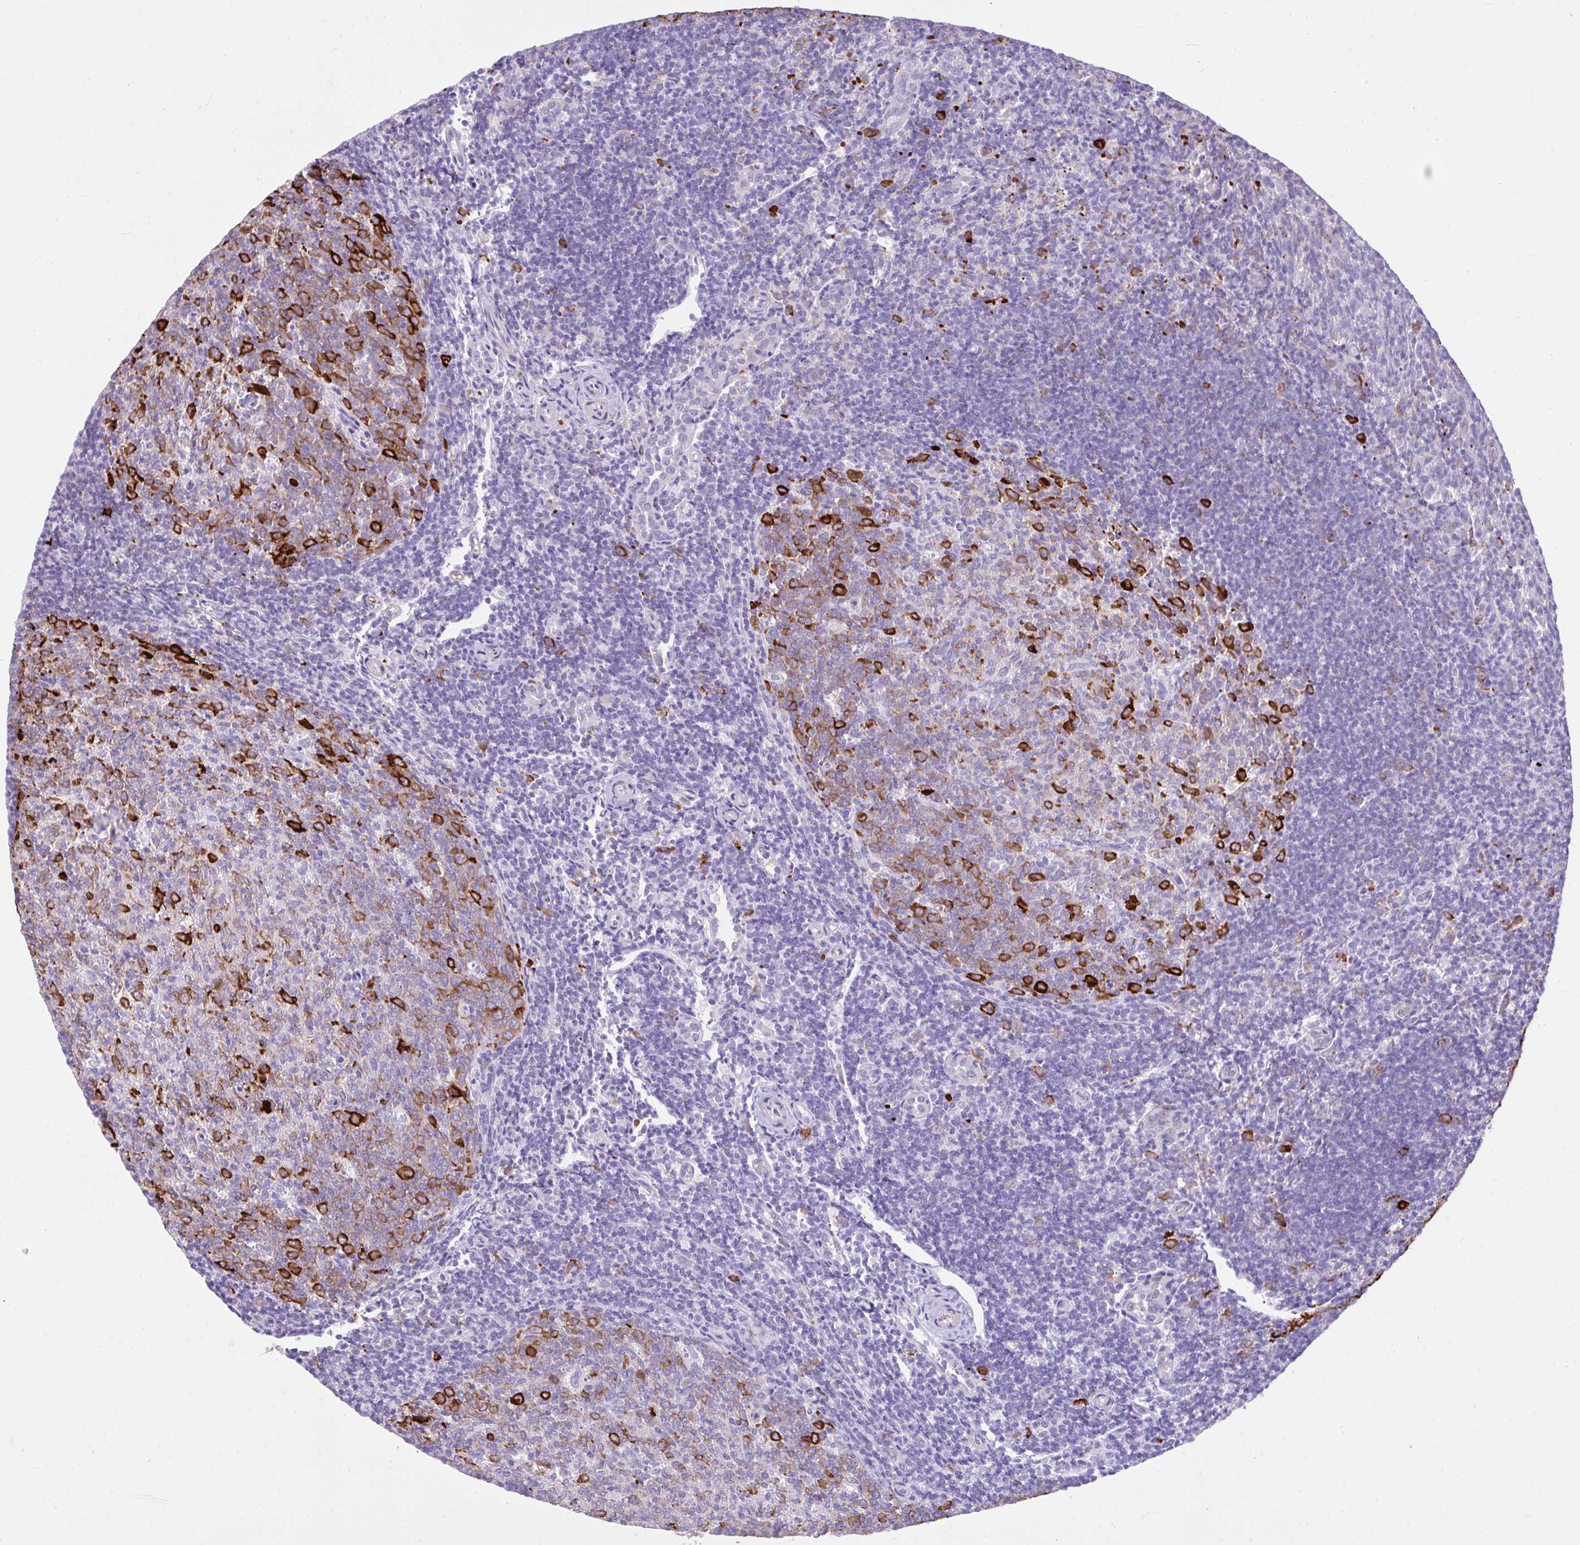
{"staining": {"intensity": "strong", "quantity": "25%-75%", "location": "cytoplasmic/membranous"}, "tissue": "tonsil", "cell_type": "Germinal center cells", "image_type": "normal", "snomed": [{"axis": "morphology", "description": "Normal tissue, NOS"}, {"axis": "topography", "description": "Tonsil"}], "caption": "A brown stain shows strong cytoplasmic/membranous staining of a protein in germinal center cells of normal human tonsil. (DAB IHC, brown staining for protein, blue staining for nuclei).", "gene": "EEF1A1", "patient": {"sex": "female", "age": 10}}